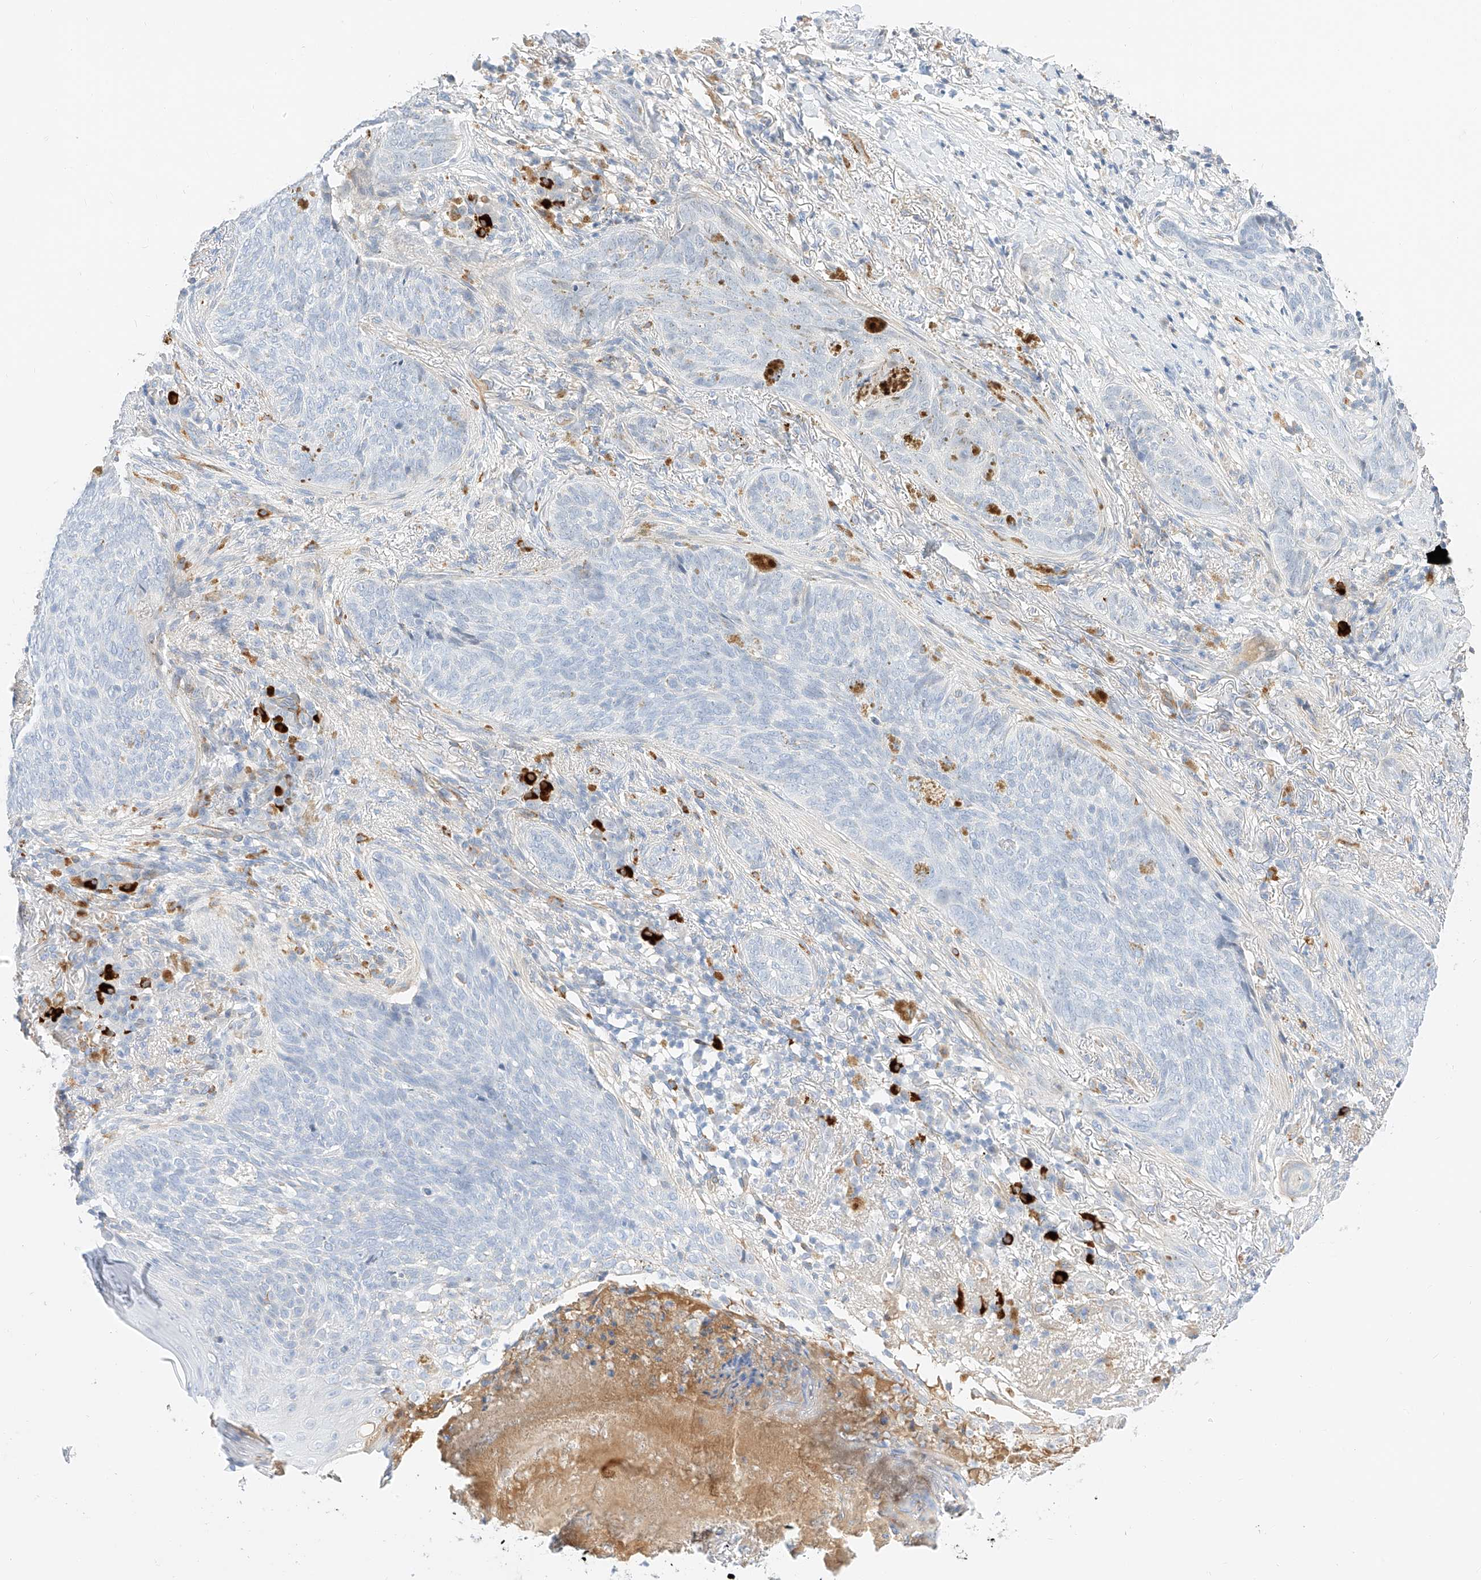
{"staining": {"intensity": "negative", "quantity": "none", "location": "none"}, "tissue": "skin cancer", "cell_type": "Tumor cells", "image_type": "cancer", "snomed": [{"axis": "morphology", "description": "Basal cell carcinoma"}, {"axis": "topography", "description": "Skin"}], "caption": "This is an IHC histopathology image of human basal cell carcinoma (skin). There is no positivity in tumor cells.", "gene": "CDCP2", "patient": {"sex": "male", "age": 85}}